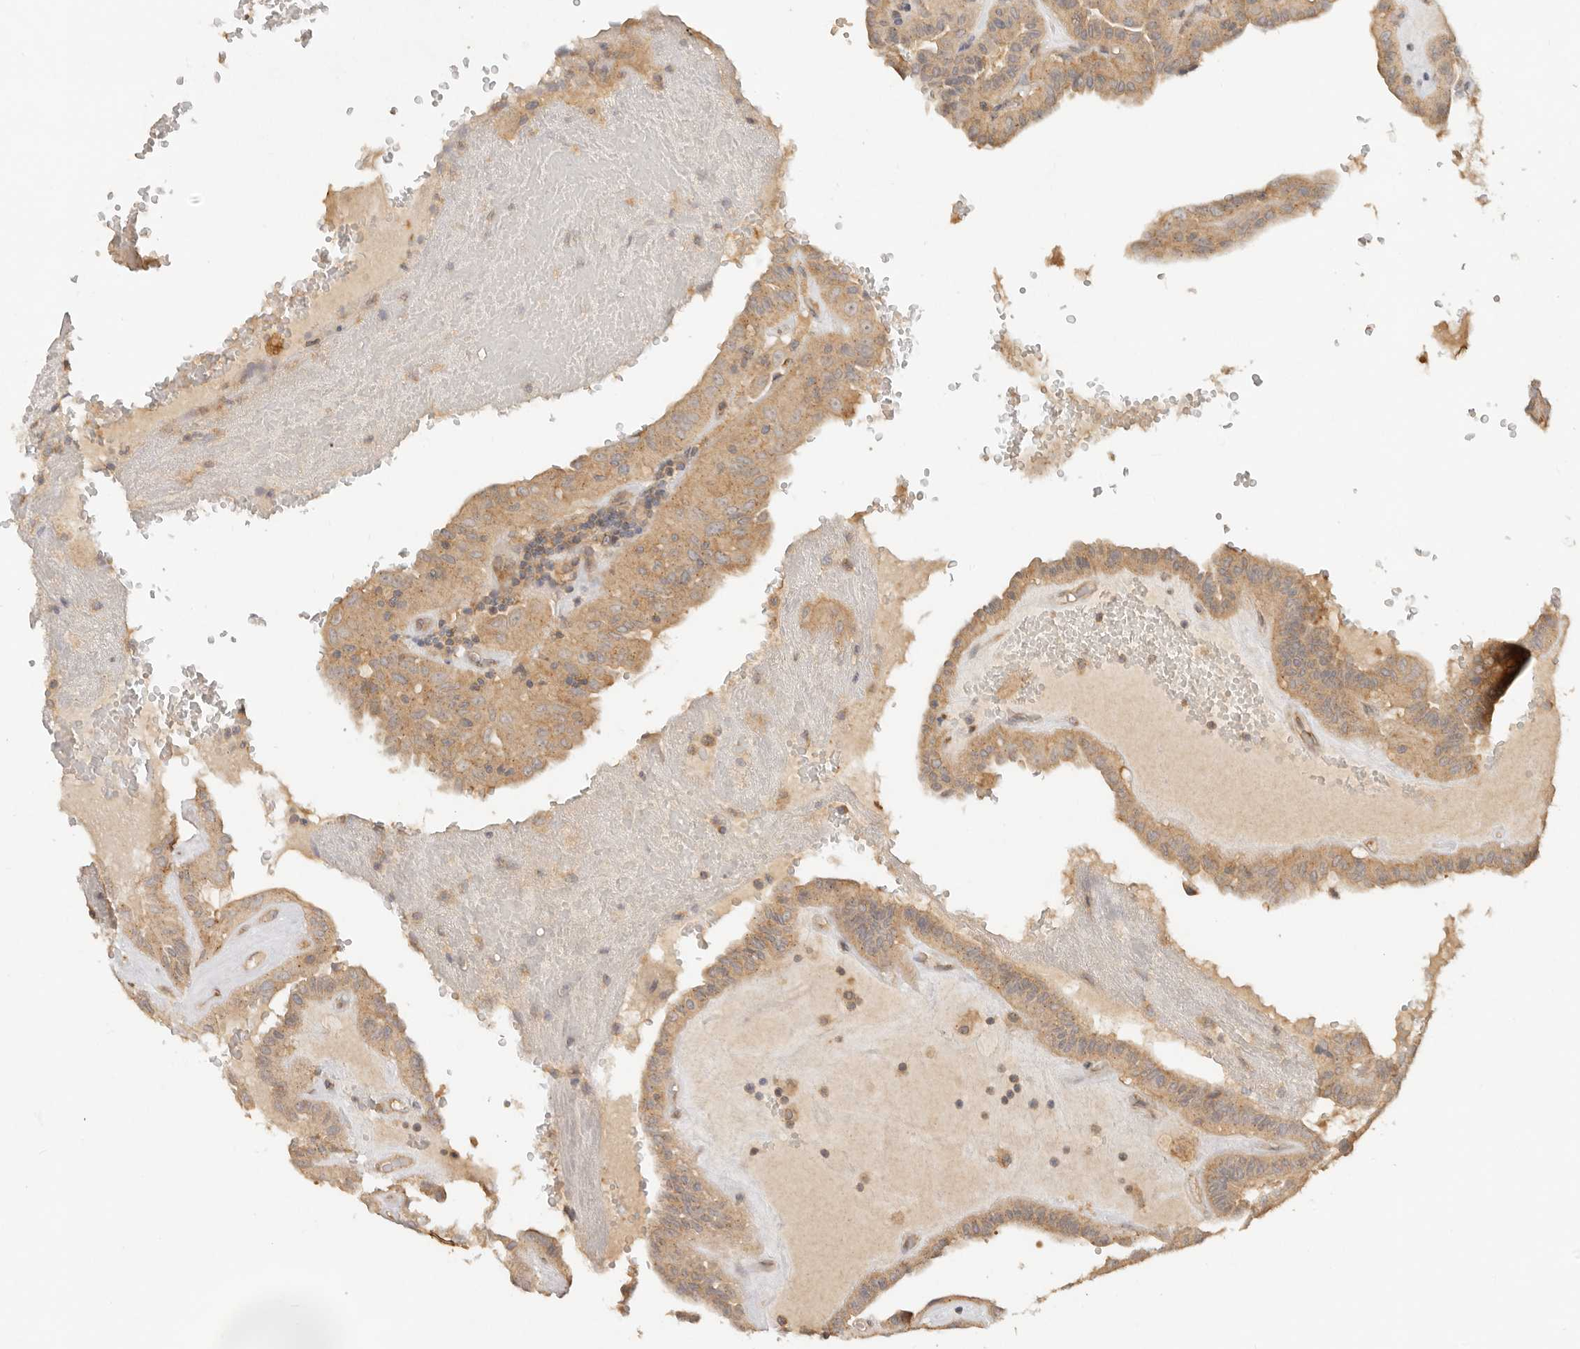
{"staining": {"intensity": "moderate", "quantity": ">75%", "location": "cytoplasmic/membranous"}, "tissue": "thyroid cancer", "cell_type": "Tumor cells", "image_type": "cancer", "snomed": [{"axis": "morphology", "description": "Papillary adenocarcinoma, NOS"}, {"axis": "topography", "description": "Thyroid gland"}], "caption": "Immunohistochemical staining of papillary adenocarcinoma (thyroid) exhibits medium levels of moderate cytoplasmic/membranous expression in about >75% of tumor cells.", "gene": "HECTD3", "patient": {"sex": "male", "age": 77}}